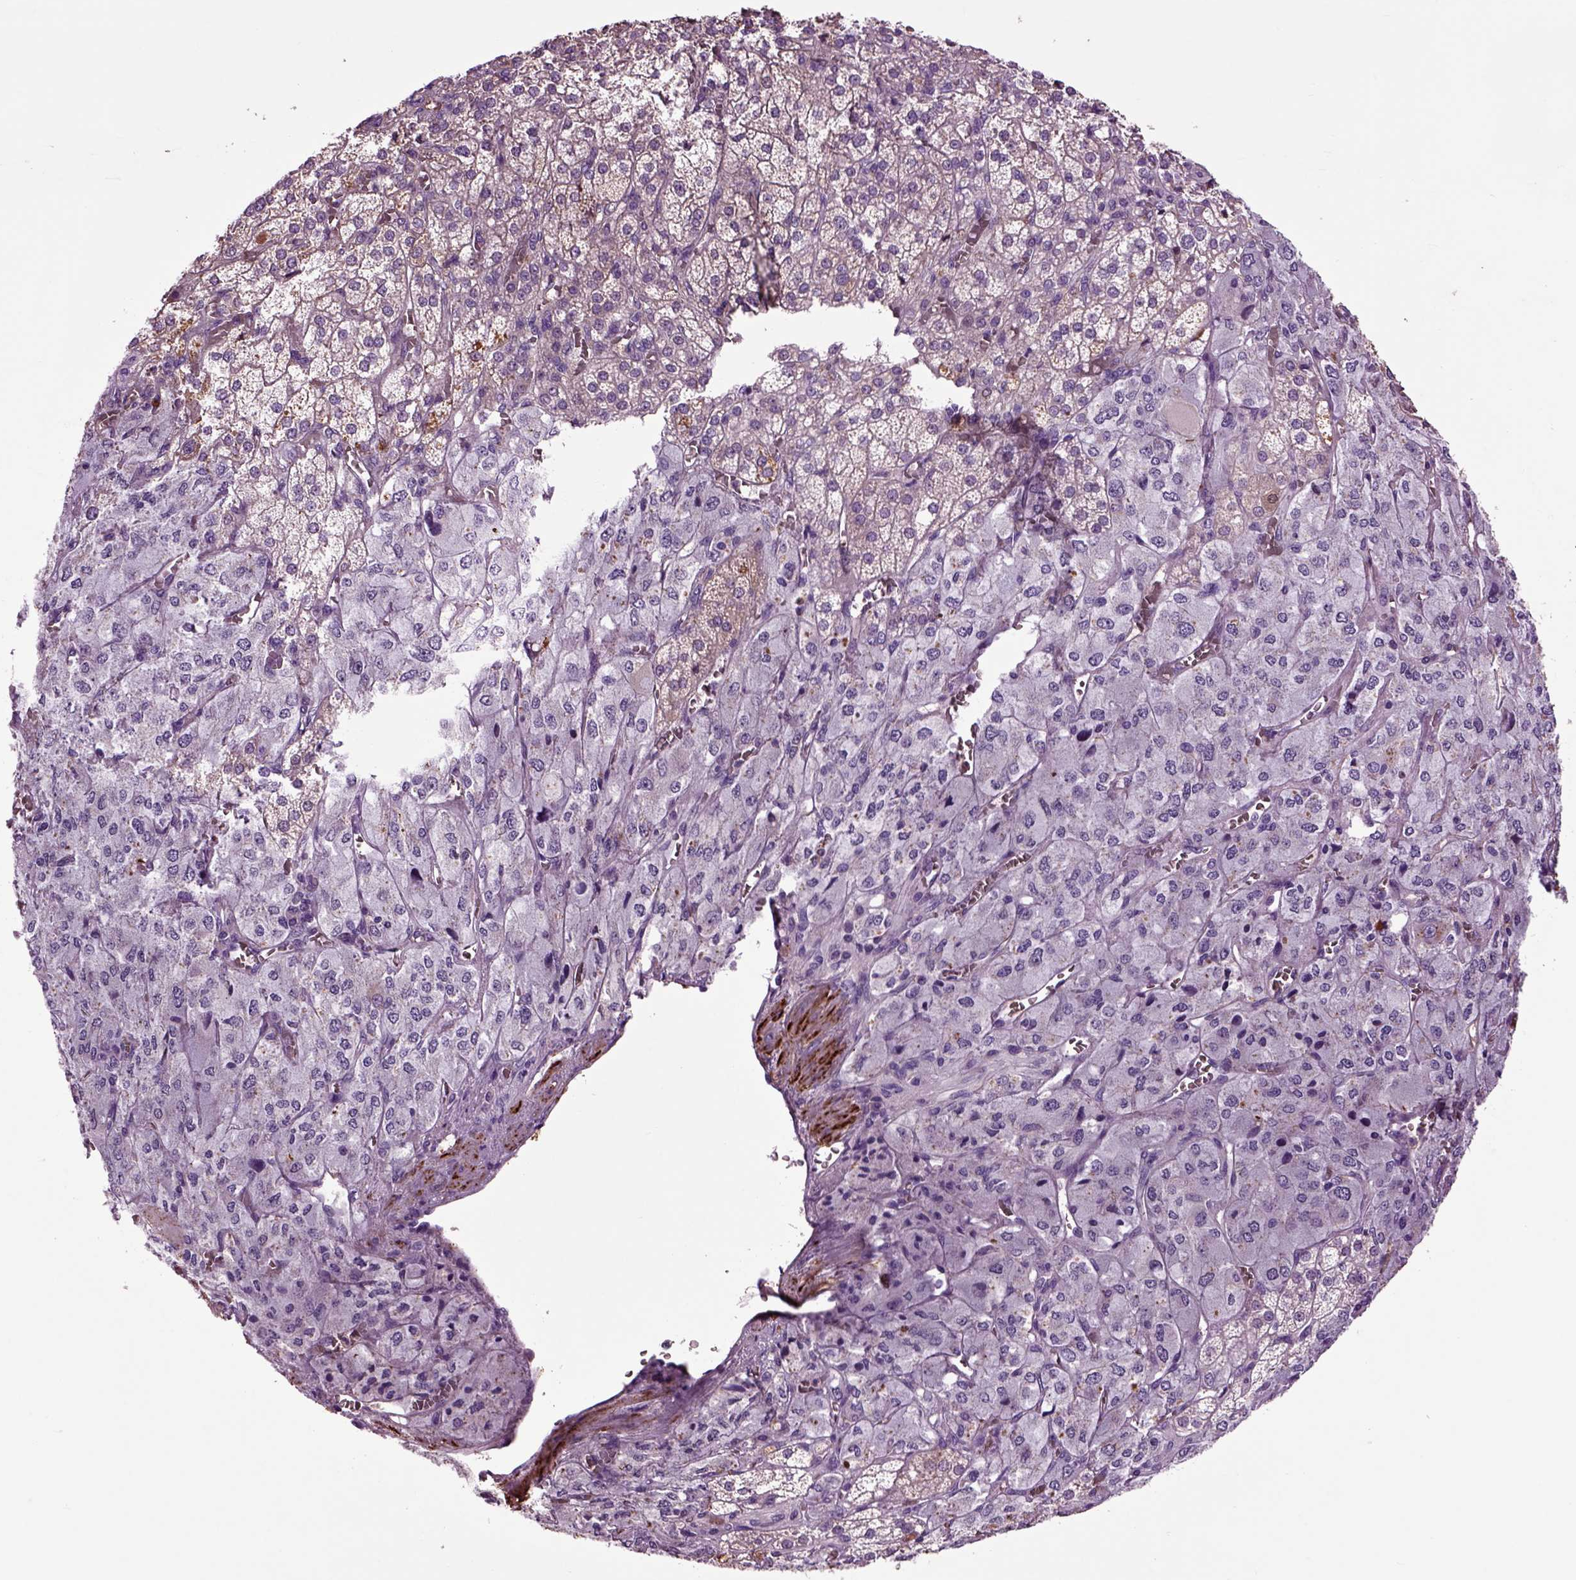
{"staining": {"intensity": "moderate", "quantity": "<25%", "location": "cytoplasmic/membranous"}, "tissue": "adrenal gland", "cell_type": "Glandular cells", "image_type": "normal", "snomed": [{"axis": "morphology", "description": "Normal tissue, NOS"}, {"axis": "topography", "description": "Adrenal gland"}], "caption": "A histopathology image of adrenal gland stained for a protein demonstrates moderate cytoplasmic/membranous brown staining in glandular cells.", "gene": "SPON1", "patient": {"sex": "female", "age": 60}}